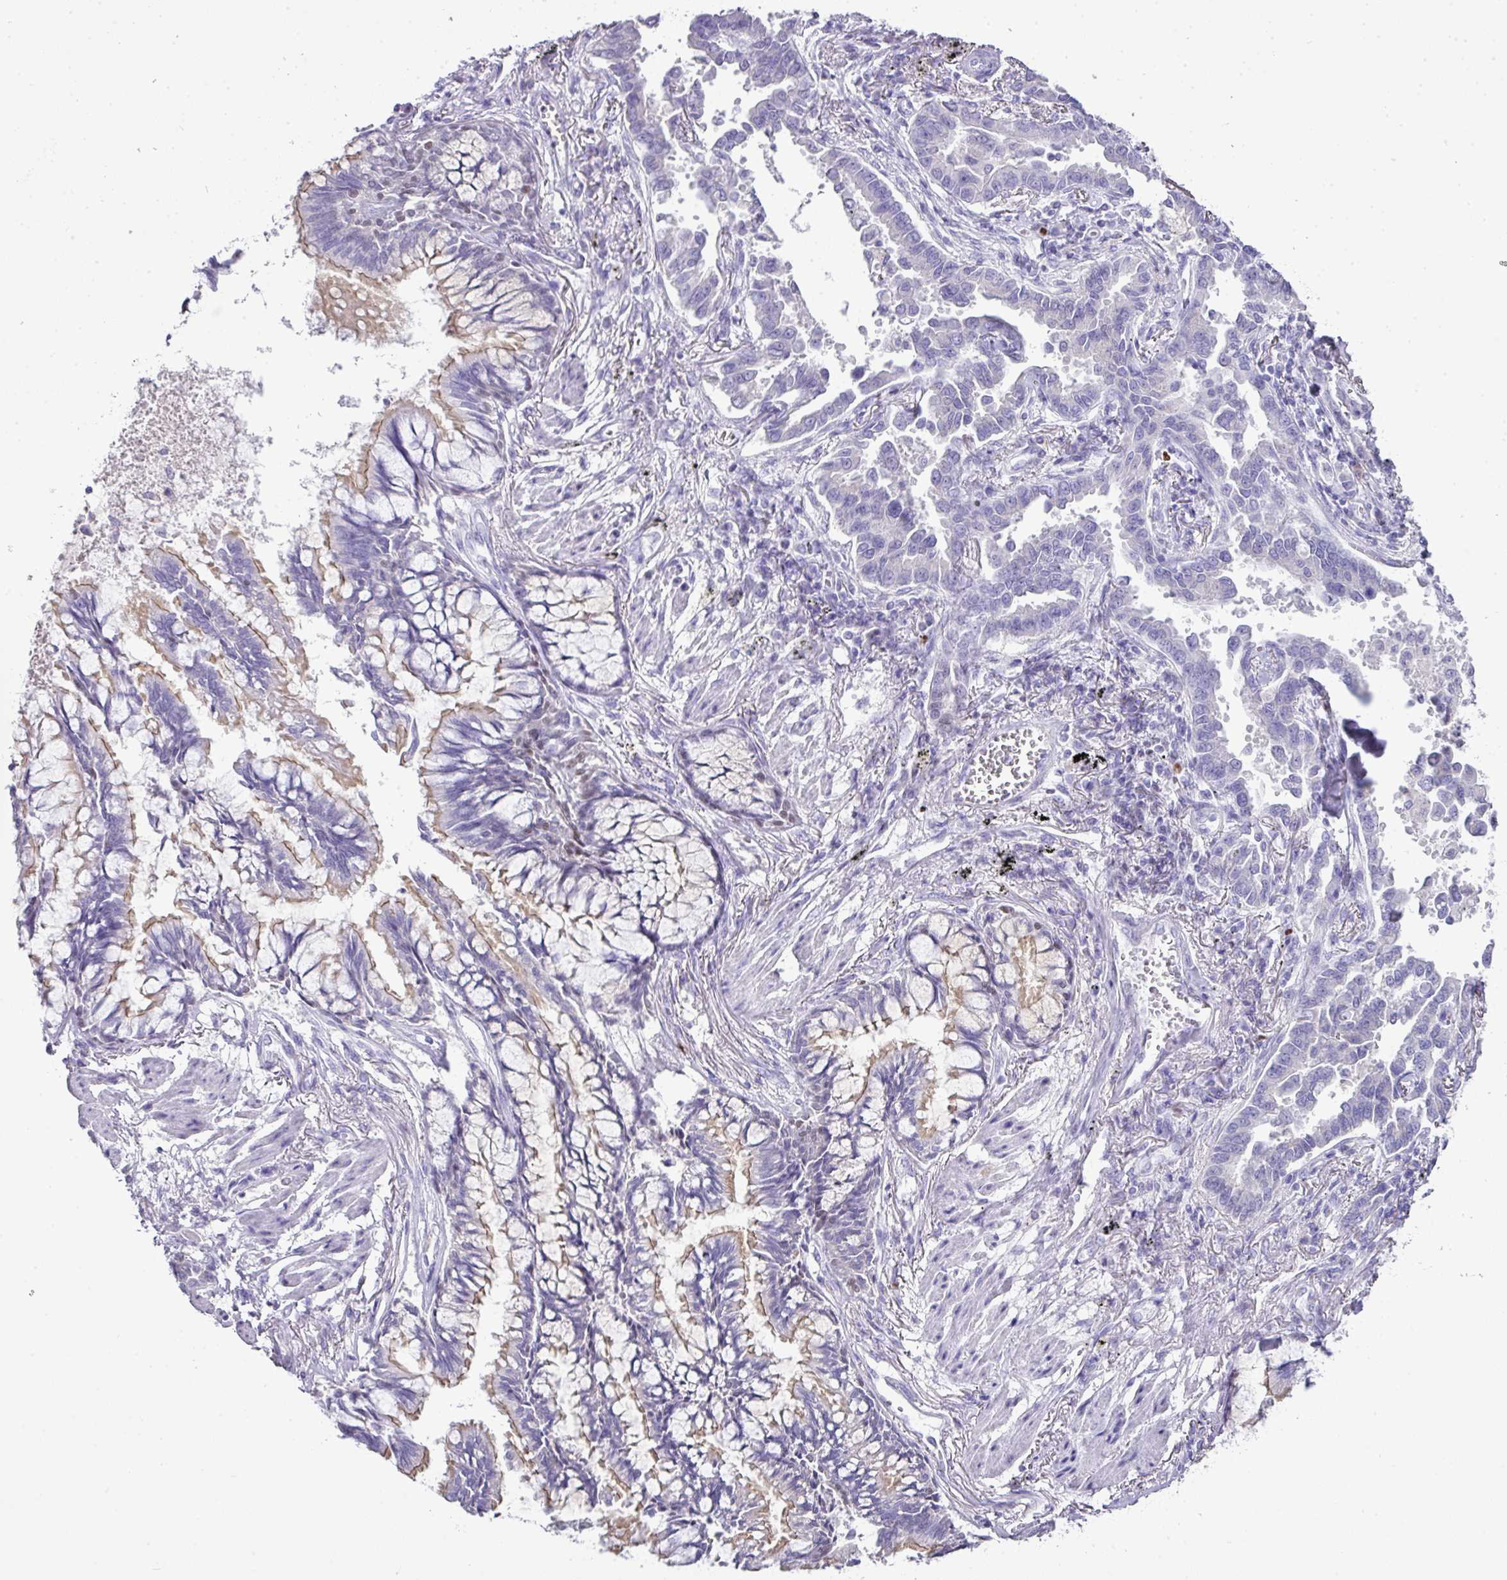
{"staining": {"intensity": "negative", "quantity": "none", "location": "none"}, "tissue": "lung cancer", "cell_type": "Tumor cells", "image_type": "cancer", "snomed": [{"axis": "morphology", "description": "Adenocarcinoma, NOS"}, {"axis": "topography", "description": "Lung"}], "caption": "IHC of lung adenocarcinoma displays no positivity in tumor cells.", "gene": "BCL11A", "patient": {"sex": "male", "age": 67}}